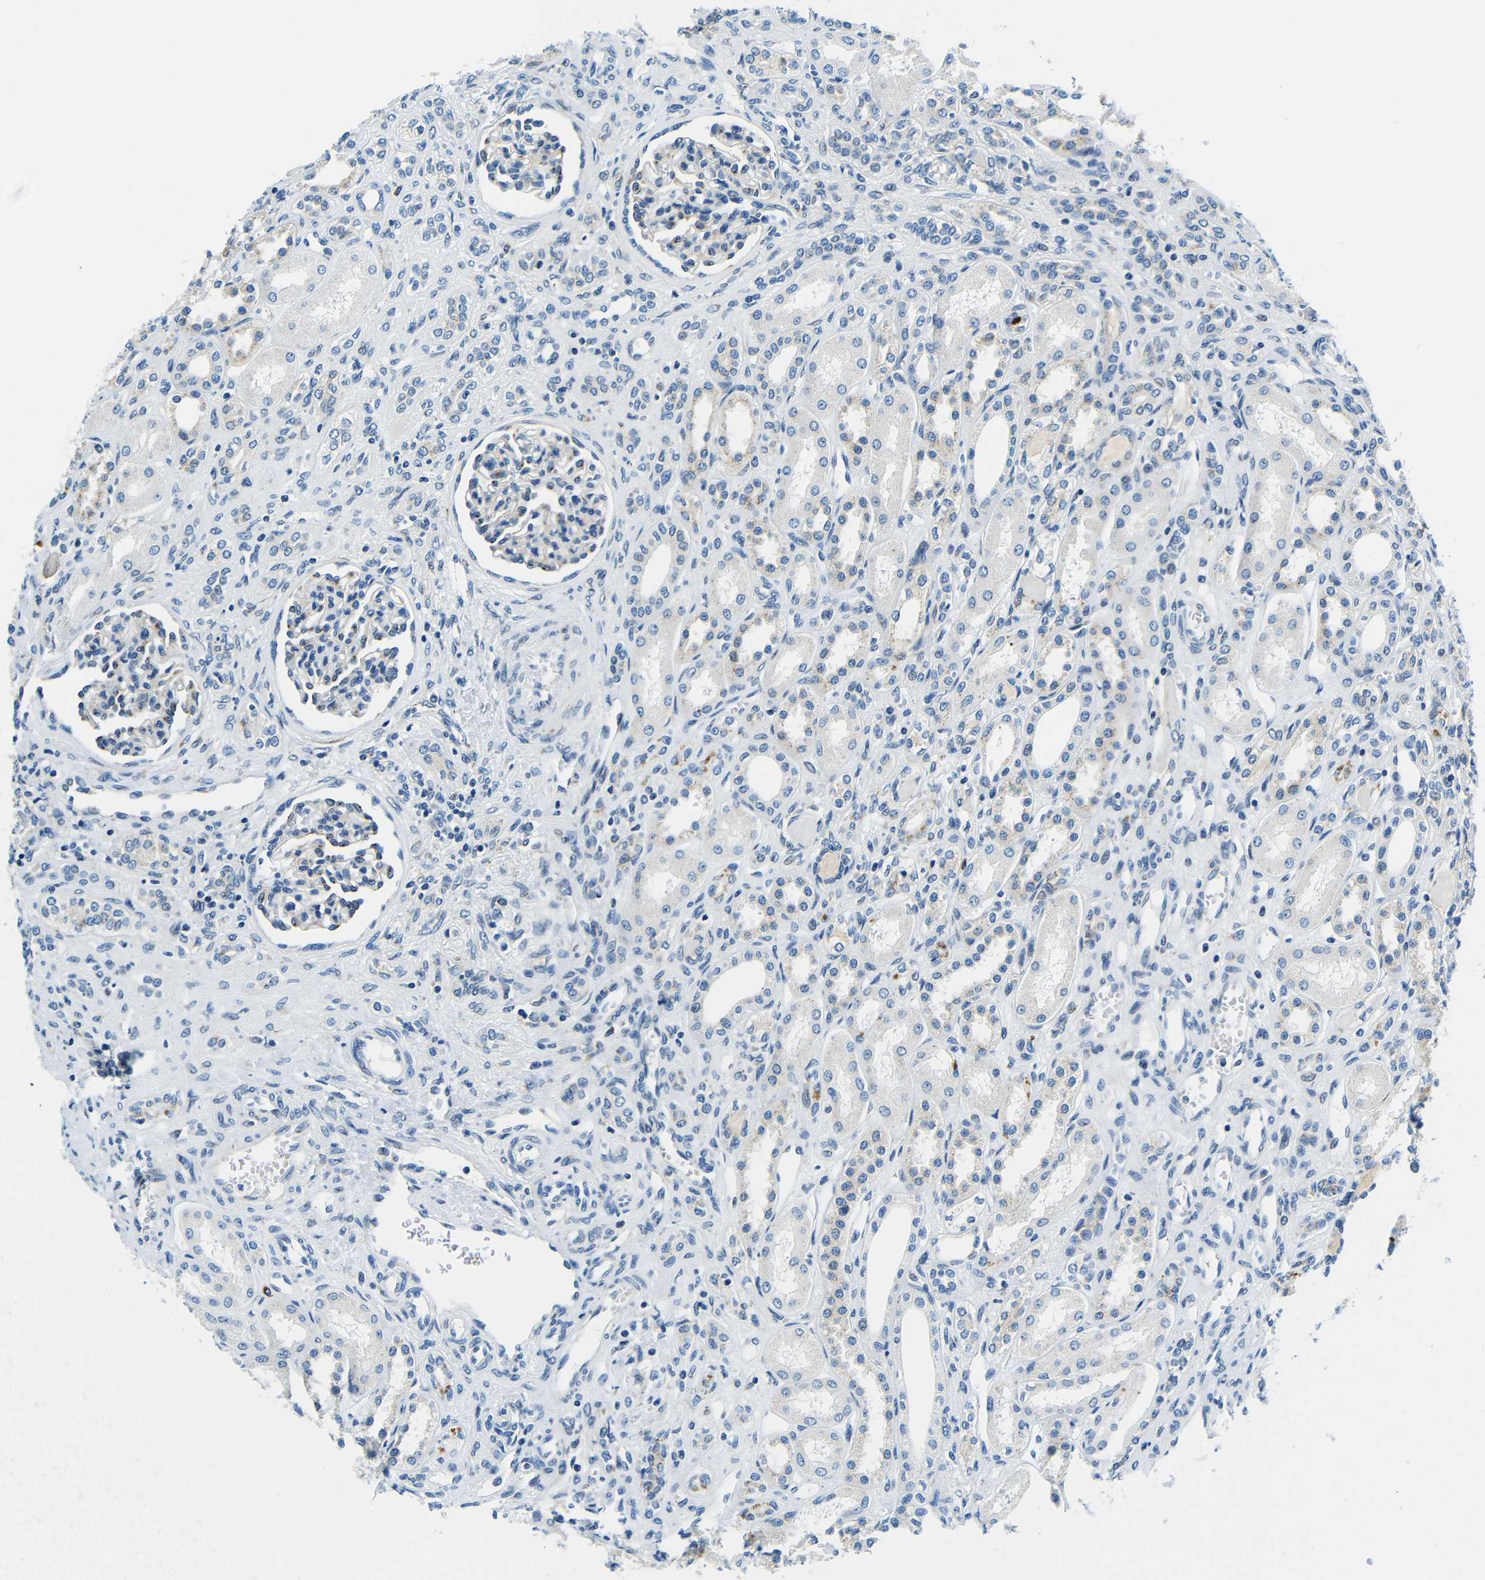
{"staining": {"intensity": "moderate", "quantity": "<25%", "location": "cytoplasmic/membranous"}, "tissue": "kidney", "cell_type": "Cells in glomeruli", "image_type": "normal", "snomed": [{"axis": "morphology", "description": "Normal tissue, NOS"}, {"axis": "topography", "description": "Kidney"}], "caption": "A histopathology image showing moderate cytoplasmic/membranous positivity in about <25% of cells in glomeruli in normal kidney, as visualized by brown immunohistochemical staining.", "gene": "USO1", "patient": {"sex": "male", "age": 7}}